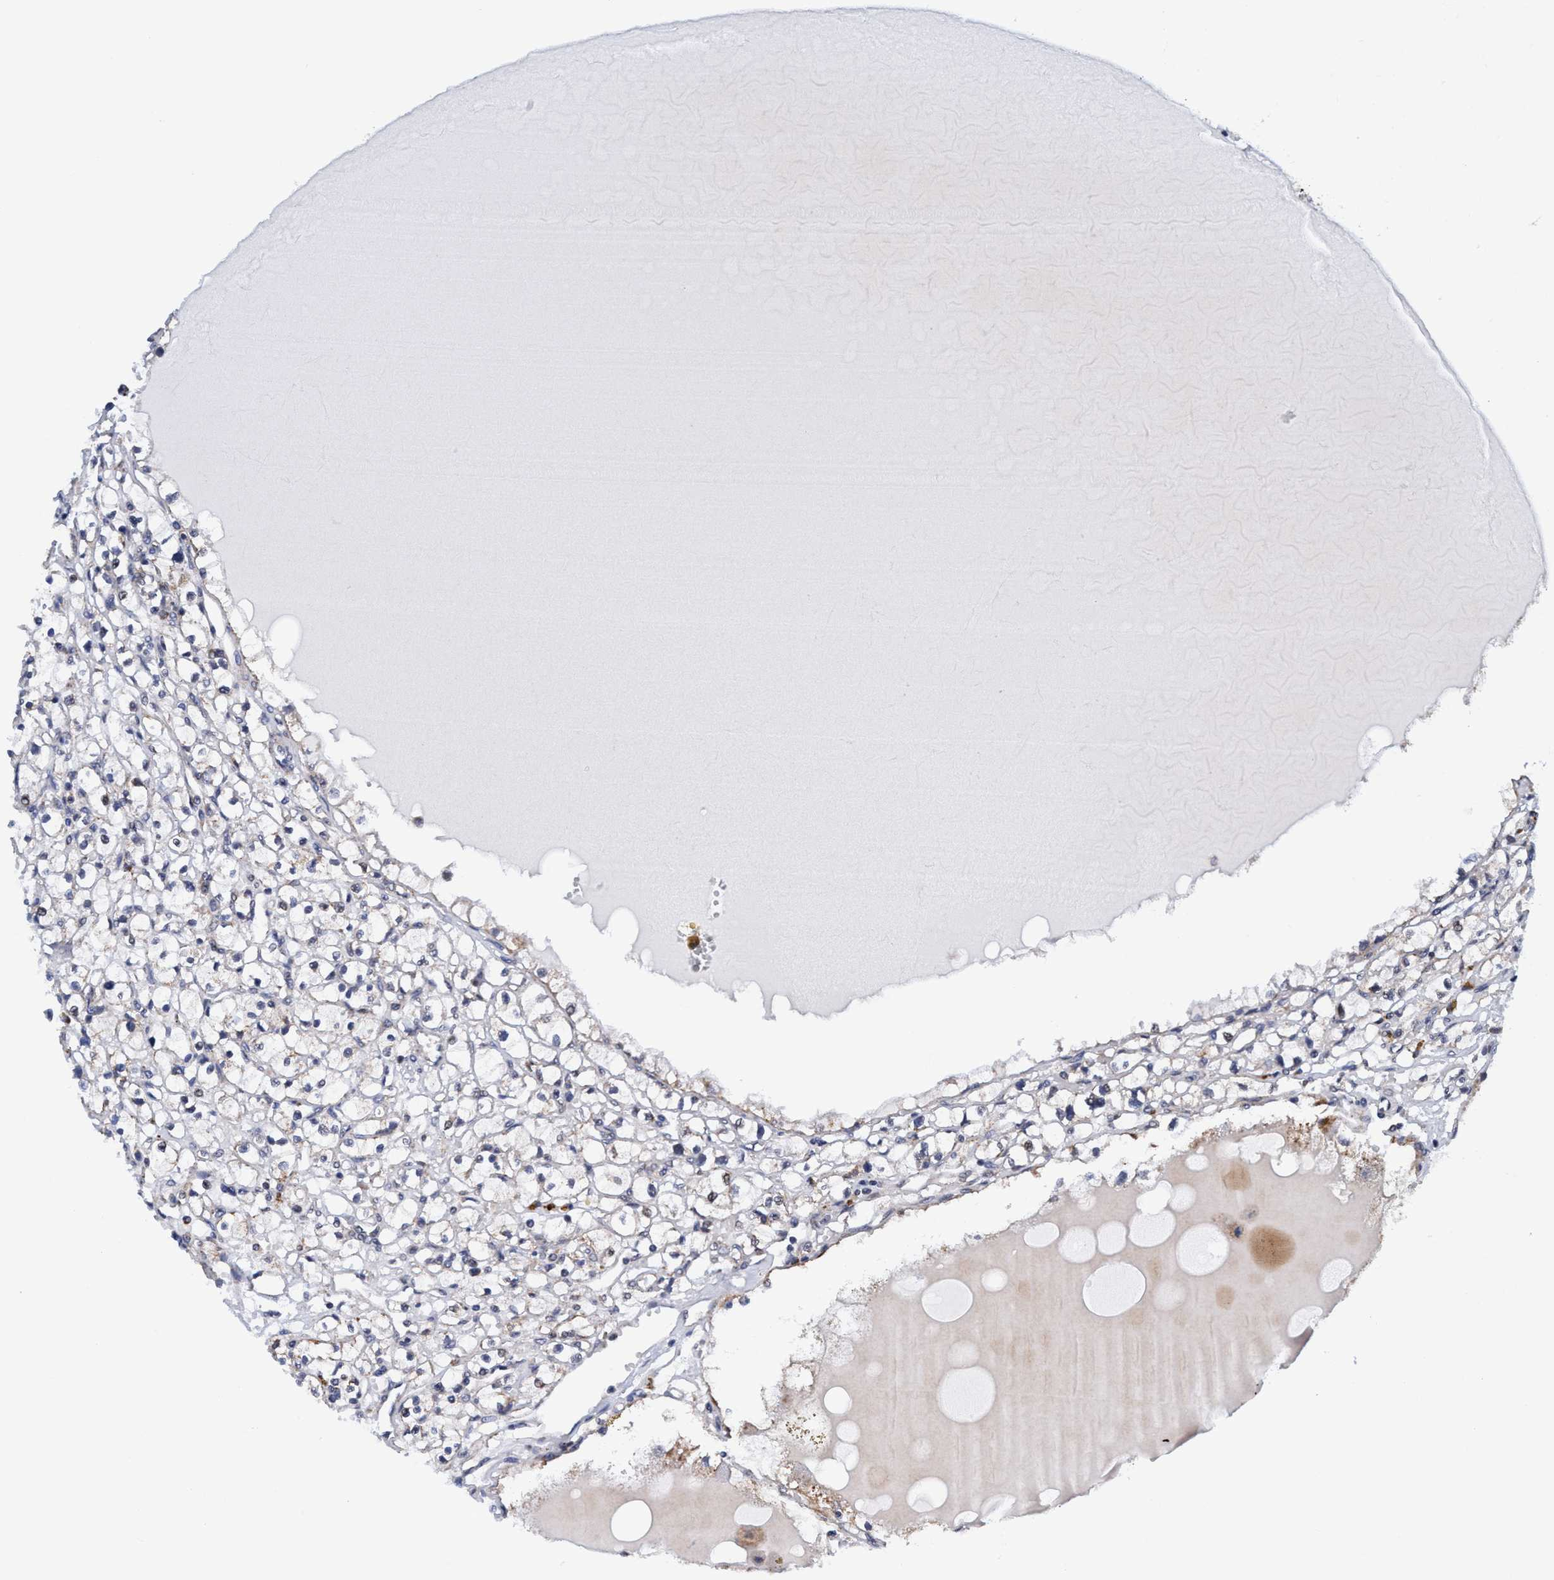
{"staining": {"intensity": "weak", "quantity": "<25%", "location": "cytoplasmic/membranous"}, "tissue": "renal cancer", "cell_type": "Tumor cells", "image_type": "cancer", "snomed": [{"axis": "morphology", "description": "Adenocarcinoma, NOS"}, {"axis": "topography", "description": "Kidney"}], "caption": "Renal cancer (adenocarcinoma) was stained to show a protein in brown. There is no significant expression in tumor cells. (Immunohistochemistry, brightfield microscopy, high magnification).", "gene": "AGAP2", "patient": {"sex": "male", "age": 56}}